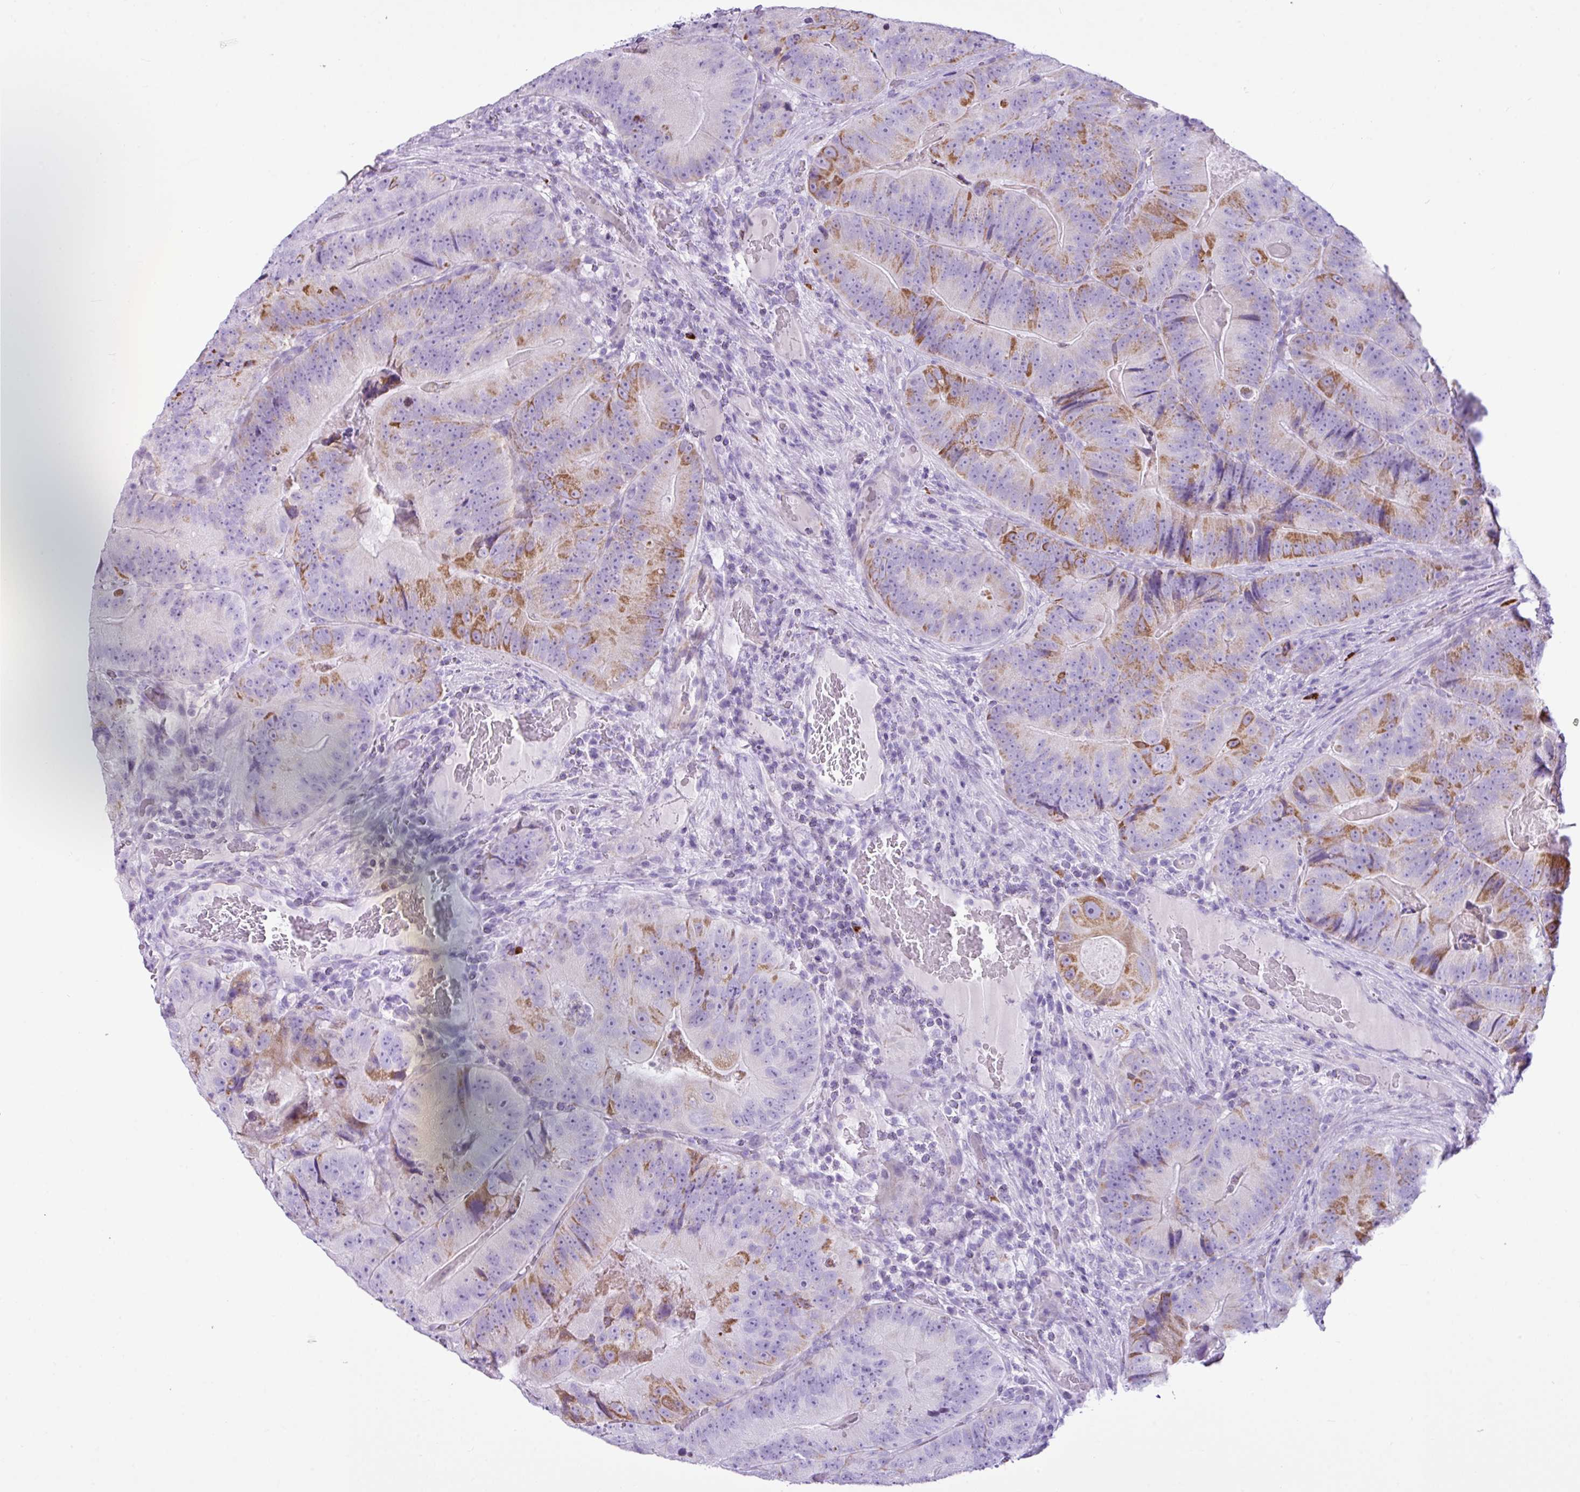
{"staining": {"intensity": "moderate", "quantity": "25%-75%", "location": "cytoplasmic/membranous"}, "tissue": "colorectal cancer", "cell_type": "Tumor cells", "image_type": "cancer", "snomed": [{"axis": "morphology", "description": "Adenocarcinoma, NOS"}, {"axis": "topography", "description": "Colon"}], "caption": "Human colorectal adenocarcinoma stained with a brown dye displays moderate cytoplasmic/membranous positive expression in approximately 25%-75% of tumor cells.", "gene": "LILRB4", "patient": {"sex": "female", "age": 86}}